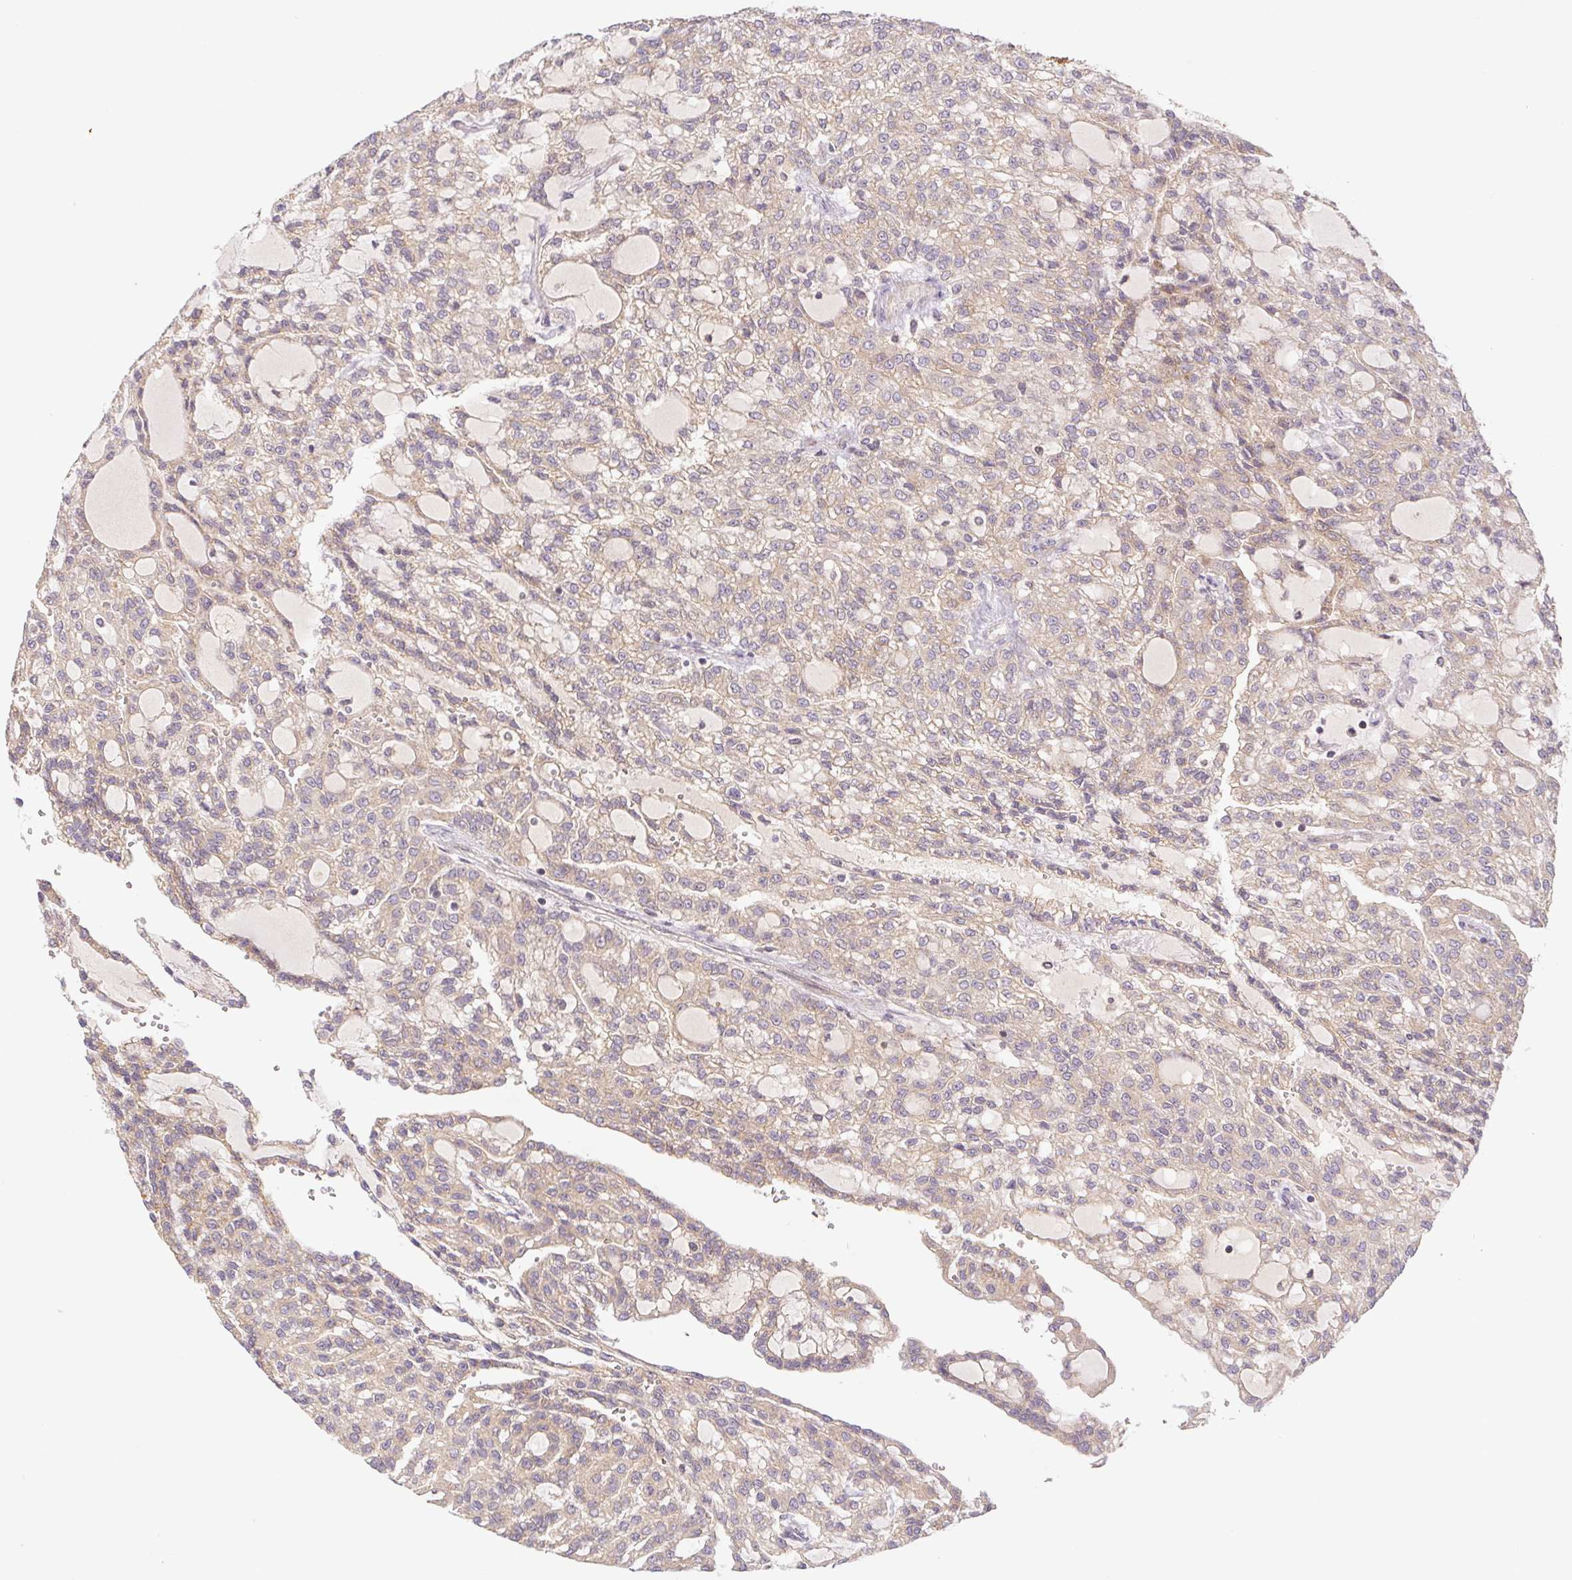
{"staining": {"intensity": "weak", "quantity": ">75%", "location": "cytoplasmic/membranous"}, "tissue": "renal cancer", "cell_type": "Tumor cells", "image_type": "cancer", "snomed": [{"axis": "morphology", "description": "Adenocarcinoma, NOS"}, {"axis": "topography", "description": "Kidney"}], "caption": "About >75% of tumor cells in renal adenocarcinoma demonstrate weak cytoplasmic/membranous protein expression as visualized by brown immunohistochemical staining.", "gene": "MTHFD1", "patient": {"sex": "male", "age": 63}}